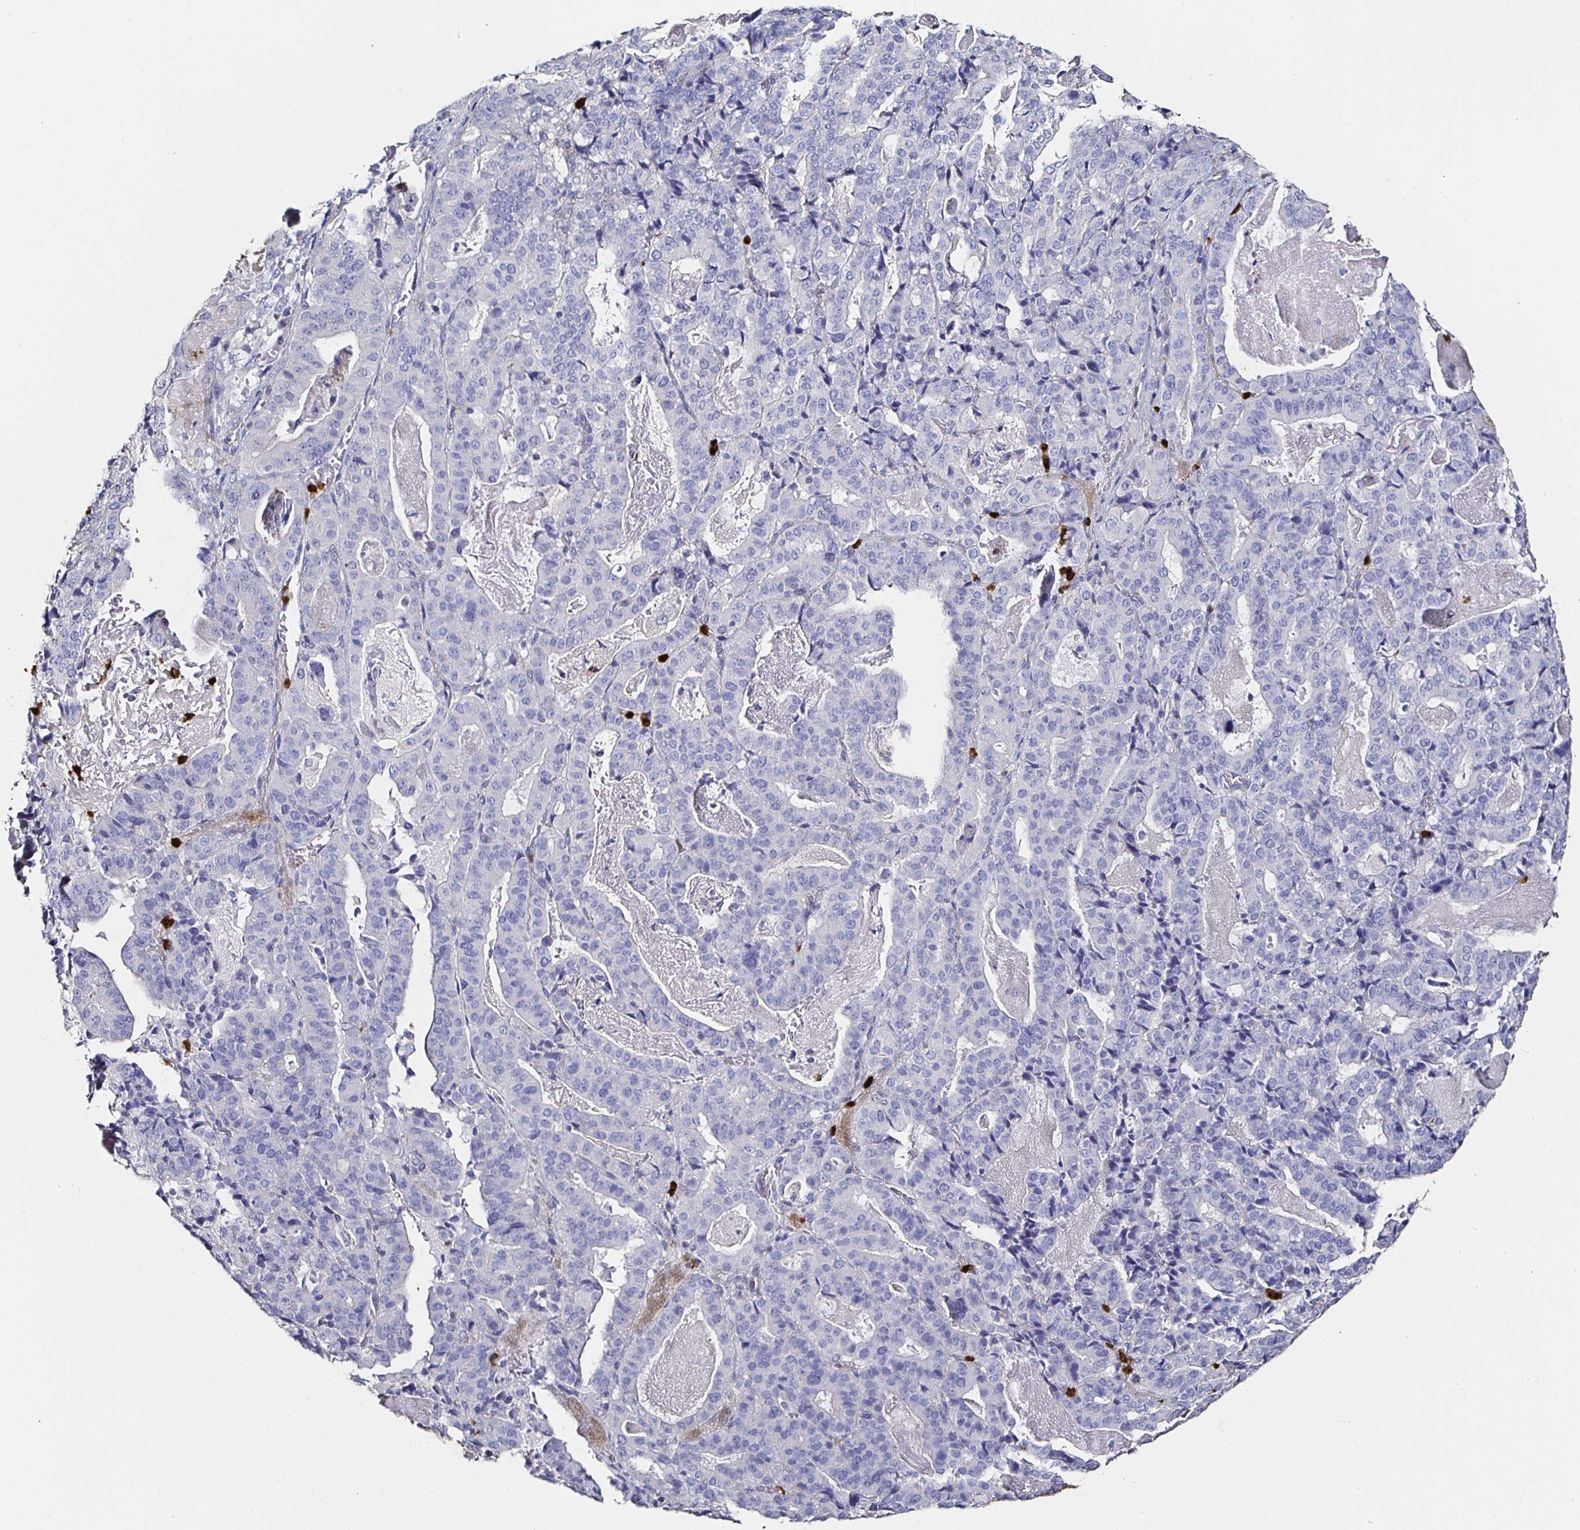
{"staining": {"intensity": "negative", "quantity": "none", "location": "none"}, "tissue": "stomach cancer", "cell_type": "Tumor cells", "image_type": "cancer", "snomed": [{"axis": "morphology", "description": "Adenocarcinoma, NOS"}, {"axis": "topography", "description": "Stomach"}], "caption": "High power microscopy image of an immunohistochemistry micrograph of stomach cancer (adenocarcinoma), revealing no significant expression in tumor cells. (DAB (3,3'-diaminobenzidine) immunohistochemistry, high magnification).", "gene": "TLR4", "patient": {"sex": "male", "age": 48}}